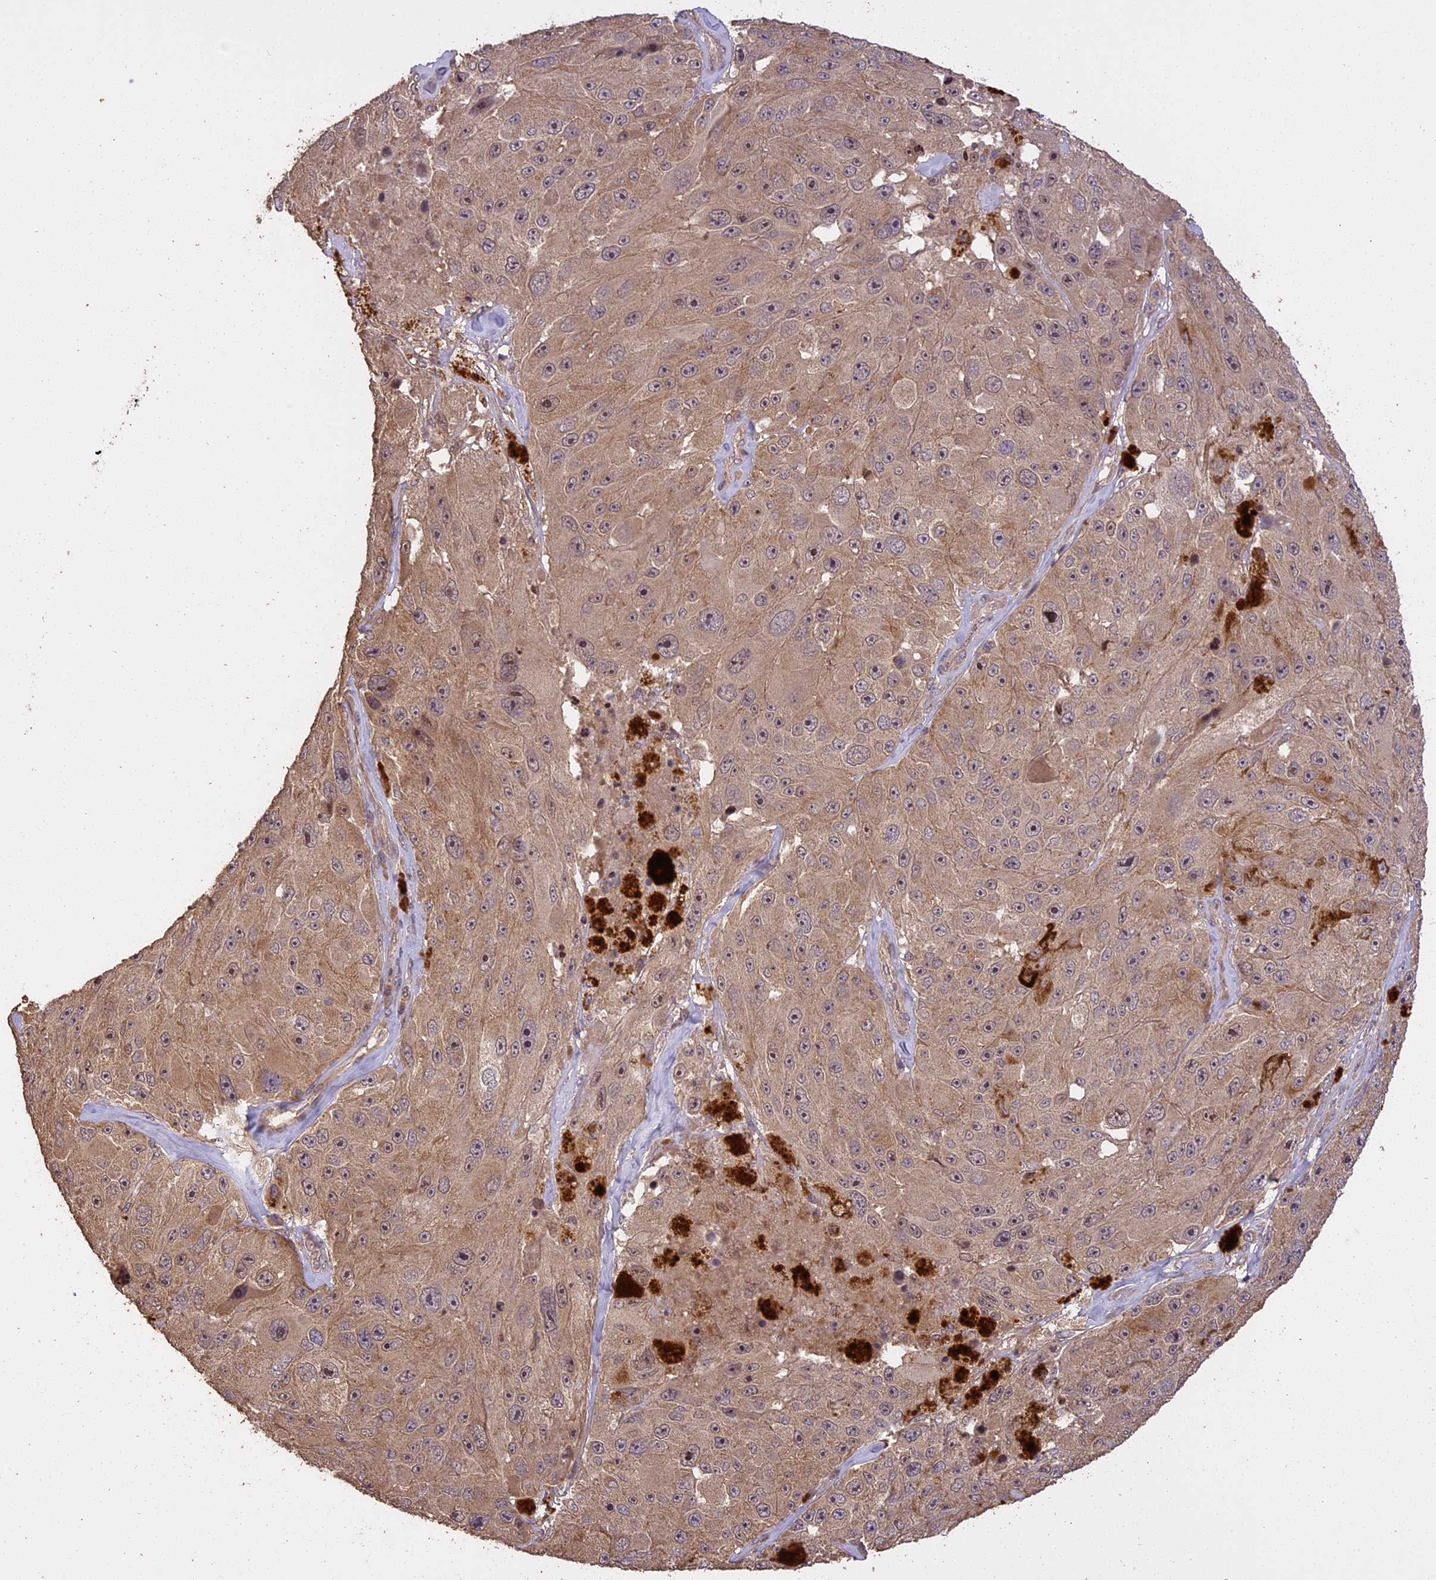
{"staining": {"intensity": "weak", "quantity": "25%-75%", "location": "cytoplasmic/membranous"}, "tissue": "melanoma", "cell_type": "Tumor cells", "image_type": "cancer", "snomed": [{"axis": "morphology", "description": "Malignant melanoma, Metastatic site"}, {"axis": "topography", "description": "Lymph node"}], "caption": "Protein expression analysis of human malignant melanoma (metastatic site) reveals weak cytoplasmic/membranous staining in about 25%-75% of tumor cells.", "gene": "TIGD7", "patient": {"sex": "male", "age": 62}}